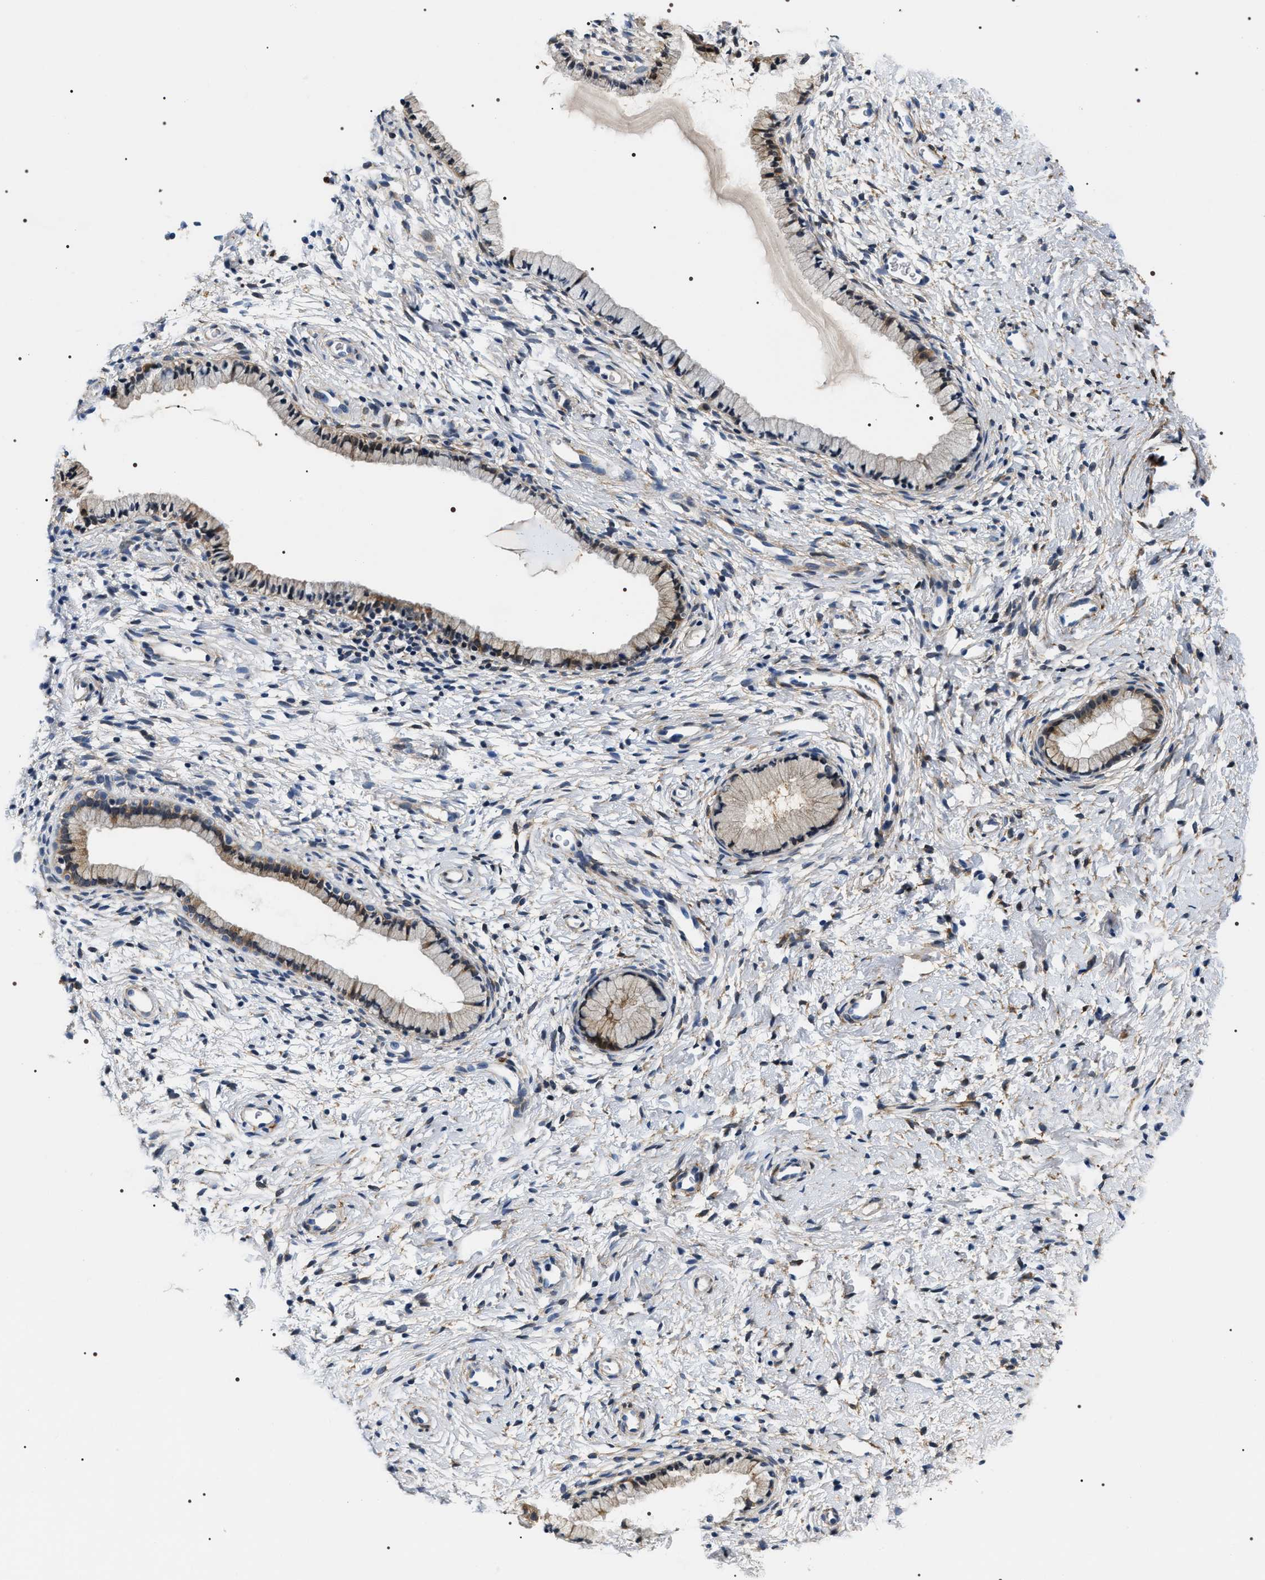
{"staining": {"intensity": "weak", "quantity": "<25%", "location": "cytoplasmic/membranous"}, "tissue": "cervix", "cell_type": "Glandular cells", "image_type": "normal", "snomed": [{"axis": "morphology", "description": "Normal tissue, NOS"}, {"axis": "topography", "description": "Cervix"}], "caption": "High power microscopy histopathology image of an immunohistochemistry image of unremarkable cervix, revealing no significant positivity in glandular cells.", "gene": "BAG2", "patient": {"sex": "female", "age": 72}}